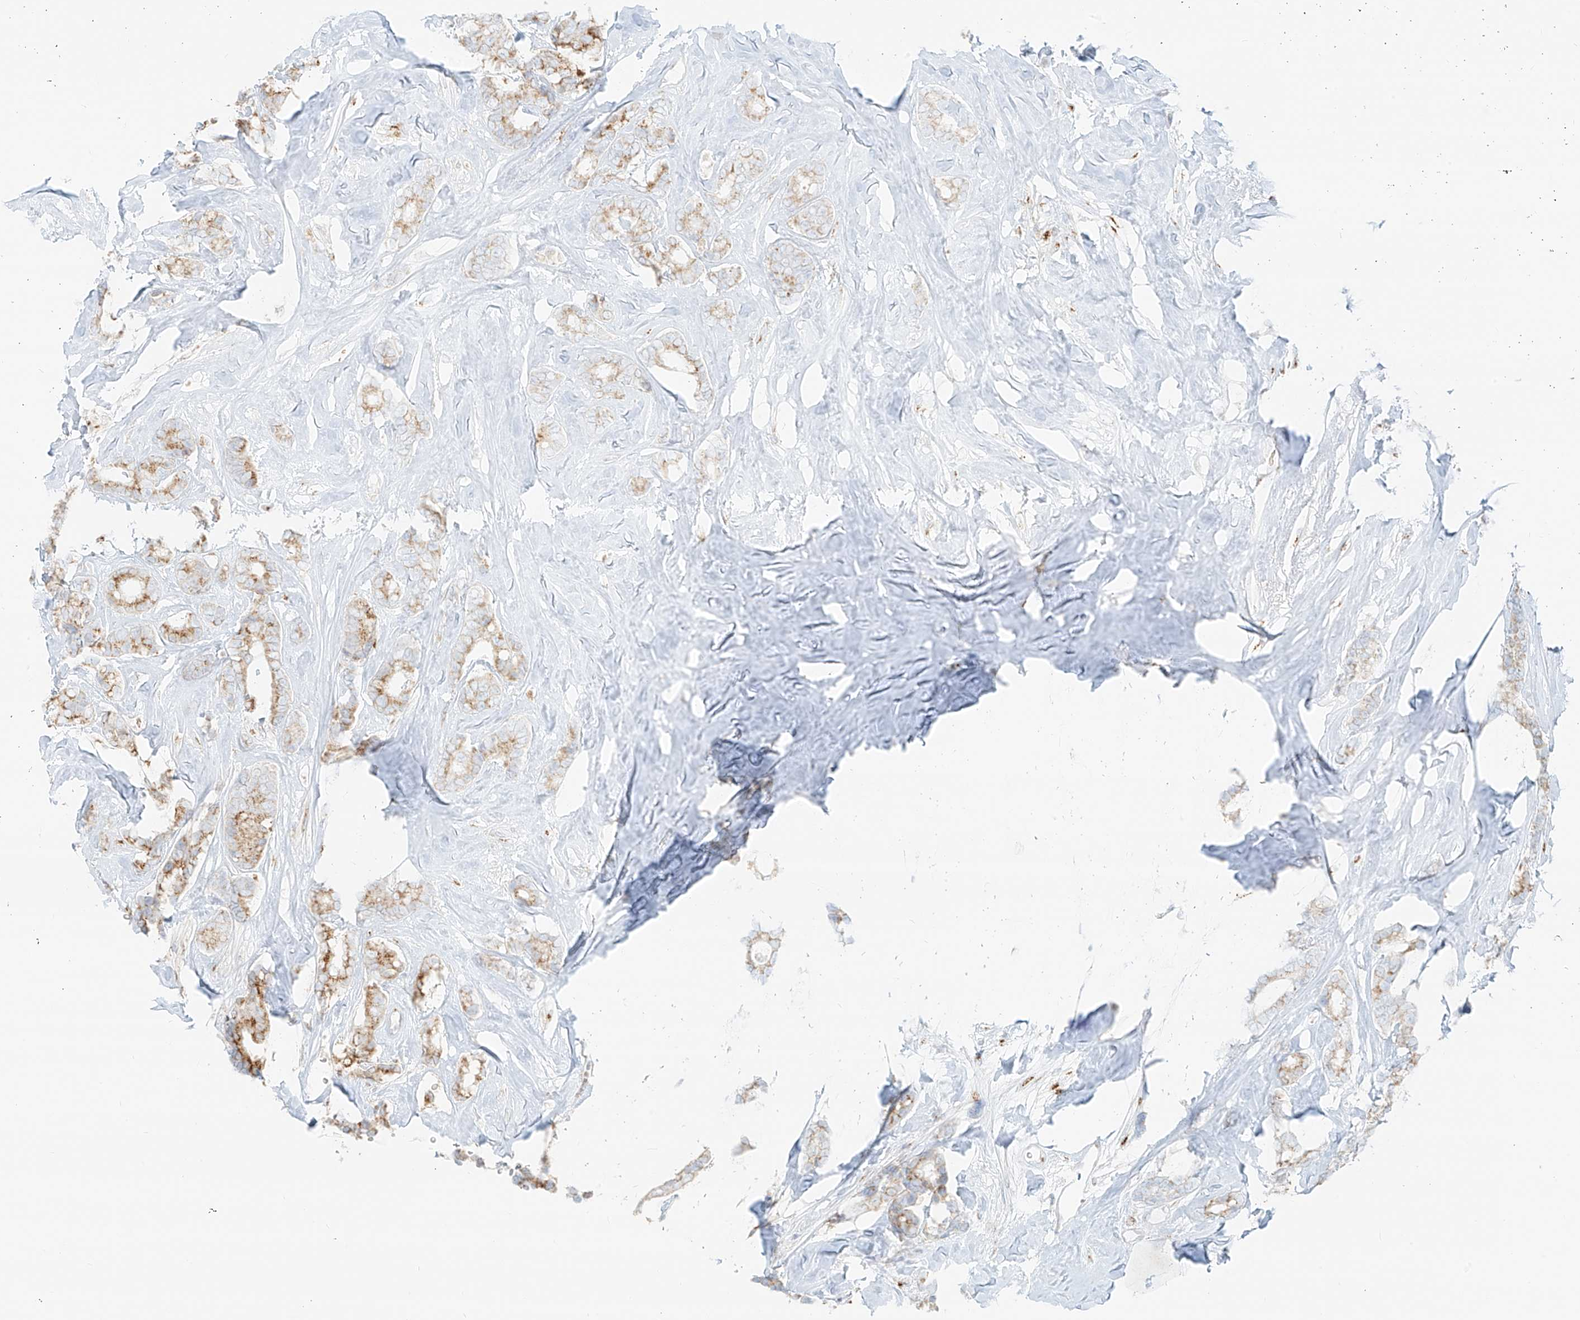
{"staining": {"intensity": "moderate", "quantity": ">75%", "location": "cytoplasmic/membranous"}, "tissue": "breast cancer", "cell_type": "Tumor cells", "image_type": "cancer", "snomed": [{"axis": "morphology", "description": "Duct carcinoma"}, {"axis": "topography", "description": "Breast"}], "caption": "Immunohistochemistry (IHC) micrograph of breast cancer stained for a protein (brown), which reveals medium levels of moderate cytoplasmic/membranous expression in about >75% of tumor cells.", "gene": "TMEM87B", "patient": {"sex": "female", "age": 40}}